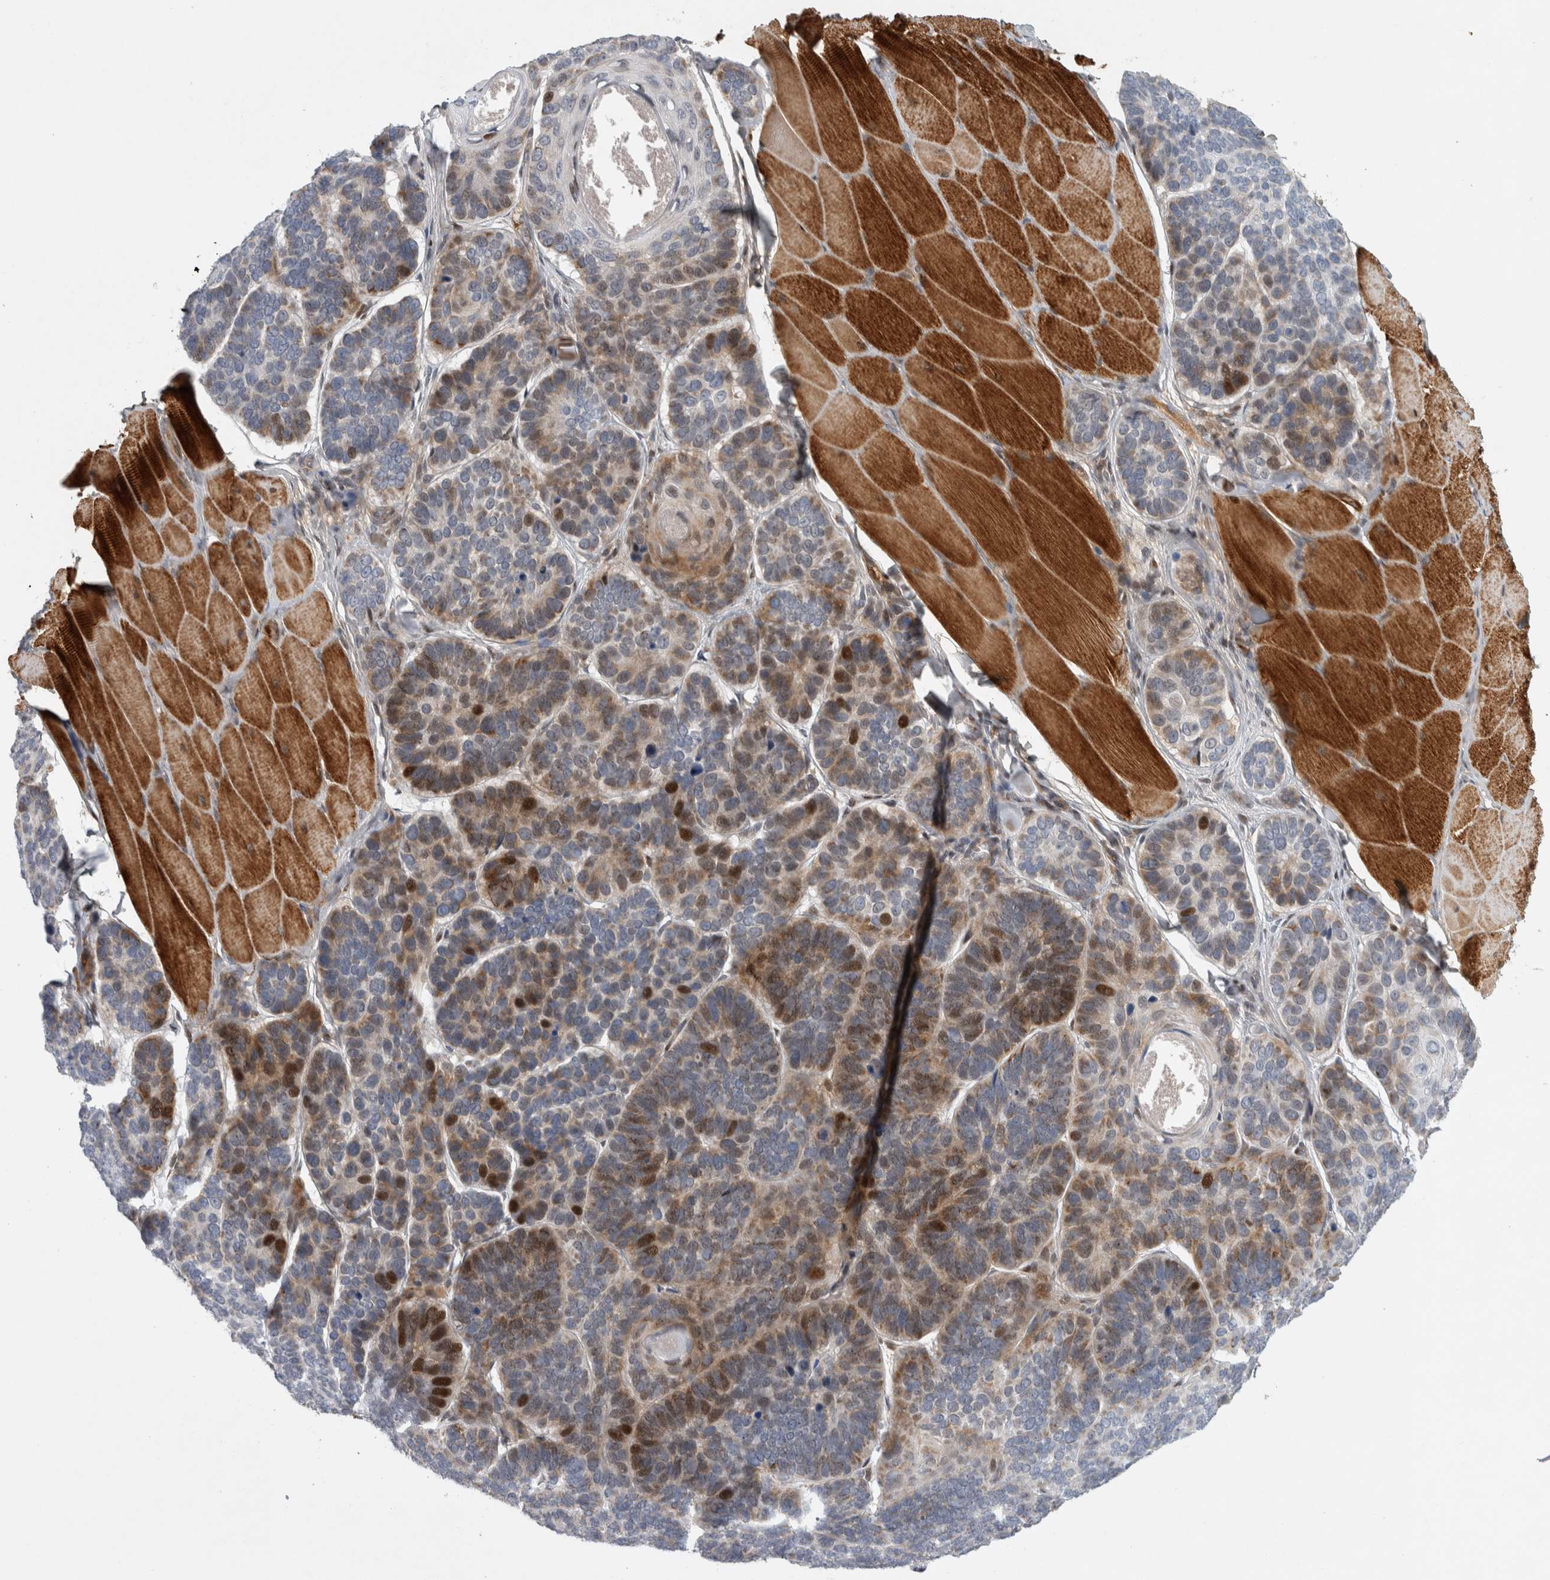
{"staining": {"intensity": "strong", "quantity": "<25%", "location": "nuclear"}, "tissue": "skin cancer", "cell_type": "Tumor cells", "image_type": "cancer", "snomed": [{"axis": "morphology", "description": "Basal cell carcinoma"}, {"axis": "topography", "description": "Skin"}], "caption": "Human skin basal cell carcinoma stained with a protein marker reveals strong staining in tumor cells.", "gene": "RBM48", "patient": {"sex": "male", "age": 62}}